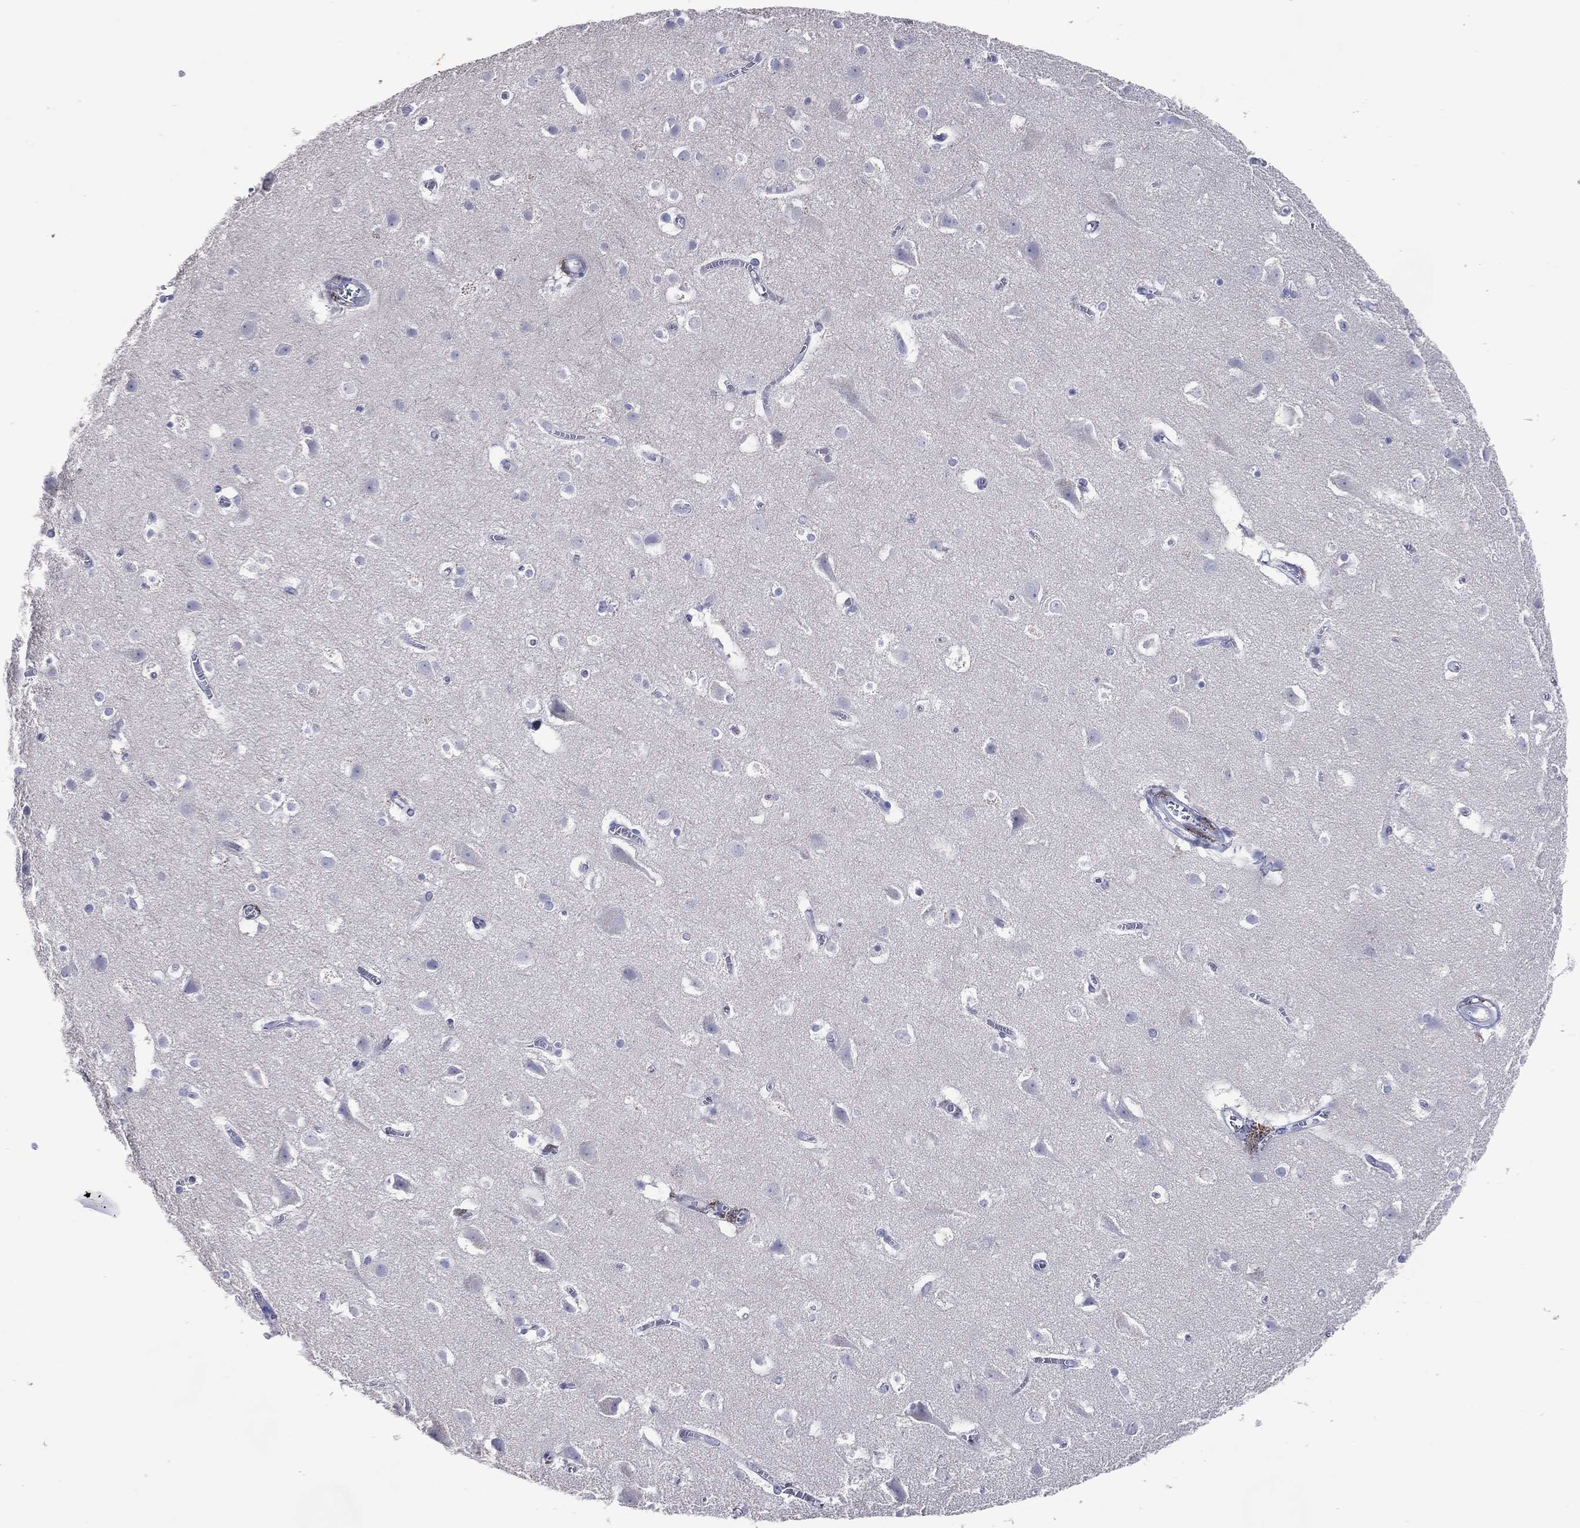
{"staining": {"intensity": "negative", "quantity": "none", "location": "none"}, "tissue": "cerebral cortex", "cell_type": "Endothelial cells", "image_type": "normal", "snomed": [{"axis": "morphology", "description": "Normal tissue, NOS"}, {"axis": "topography", "description": "Cerebral cortex"}], "caption": "Immunohistochemical staining of unremarkable human cerebral cortex displays no significant expression in endothelial cells.", "gene": "DNAH6", "patient": {"sex": "male", "age": 59}}